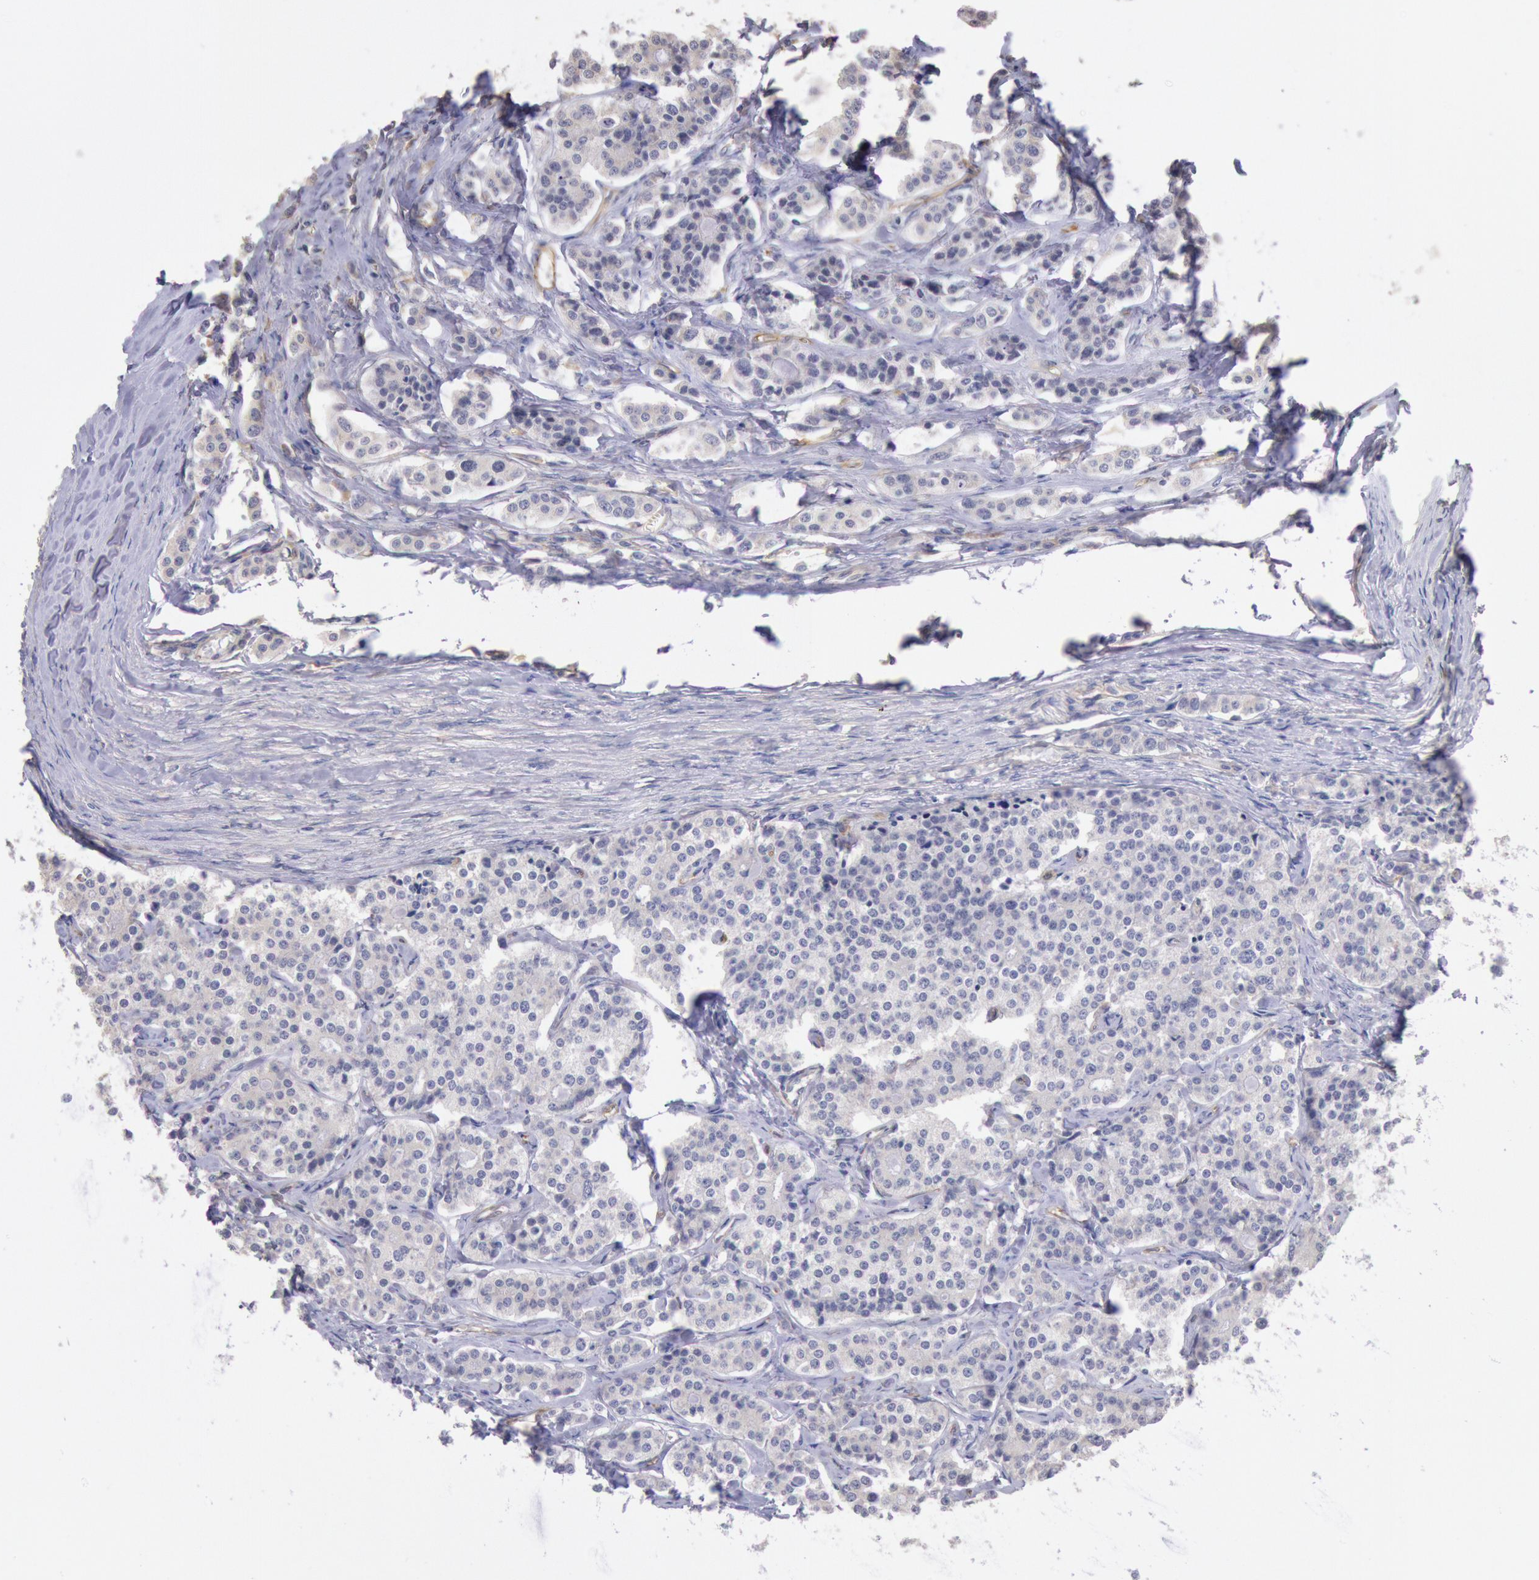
{"staining": {"intensity": "weak", "quantity": ">75%", "location": "cytoplasmic/membranous"}, "tissue": "carcinoid", "cell_type": "Tumor cells", "image_type": "cancer", "snomed": [{"axis": "morphology", "description": "Carcinoid, malignant, NOS"}, {"axis": "topography", "description": "Small intestine"}], "caption": "Immunohistochemical staining of carcinoid (malignant) reveals low levels of weak cytoplasmic/membranous protein staining in approximately >75% of tumor cells.", "gene": "DRG1", "patient": {"sex": "male", "age": 63}}